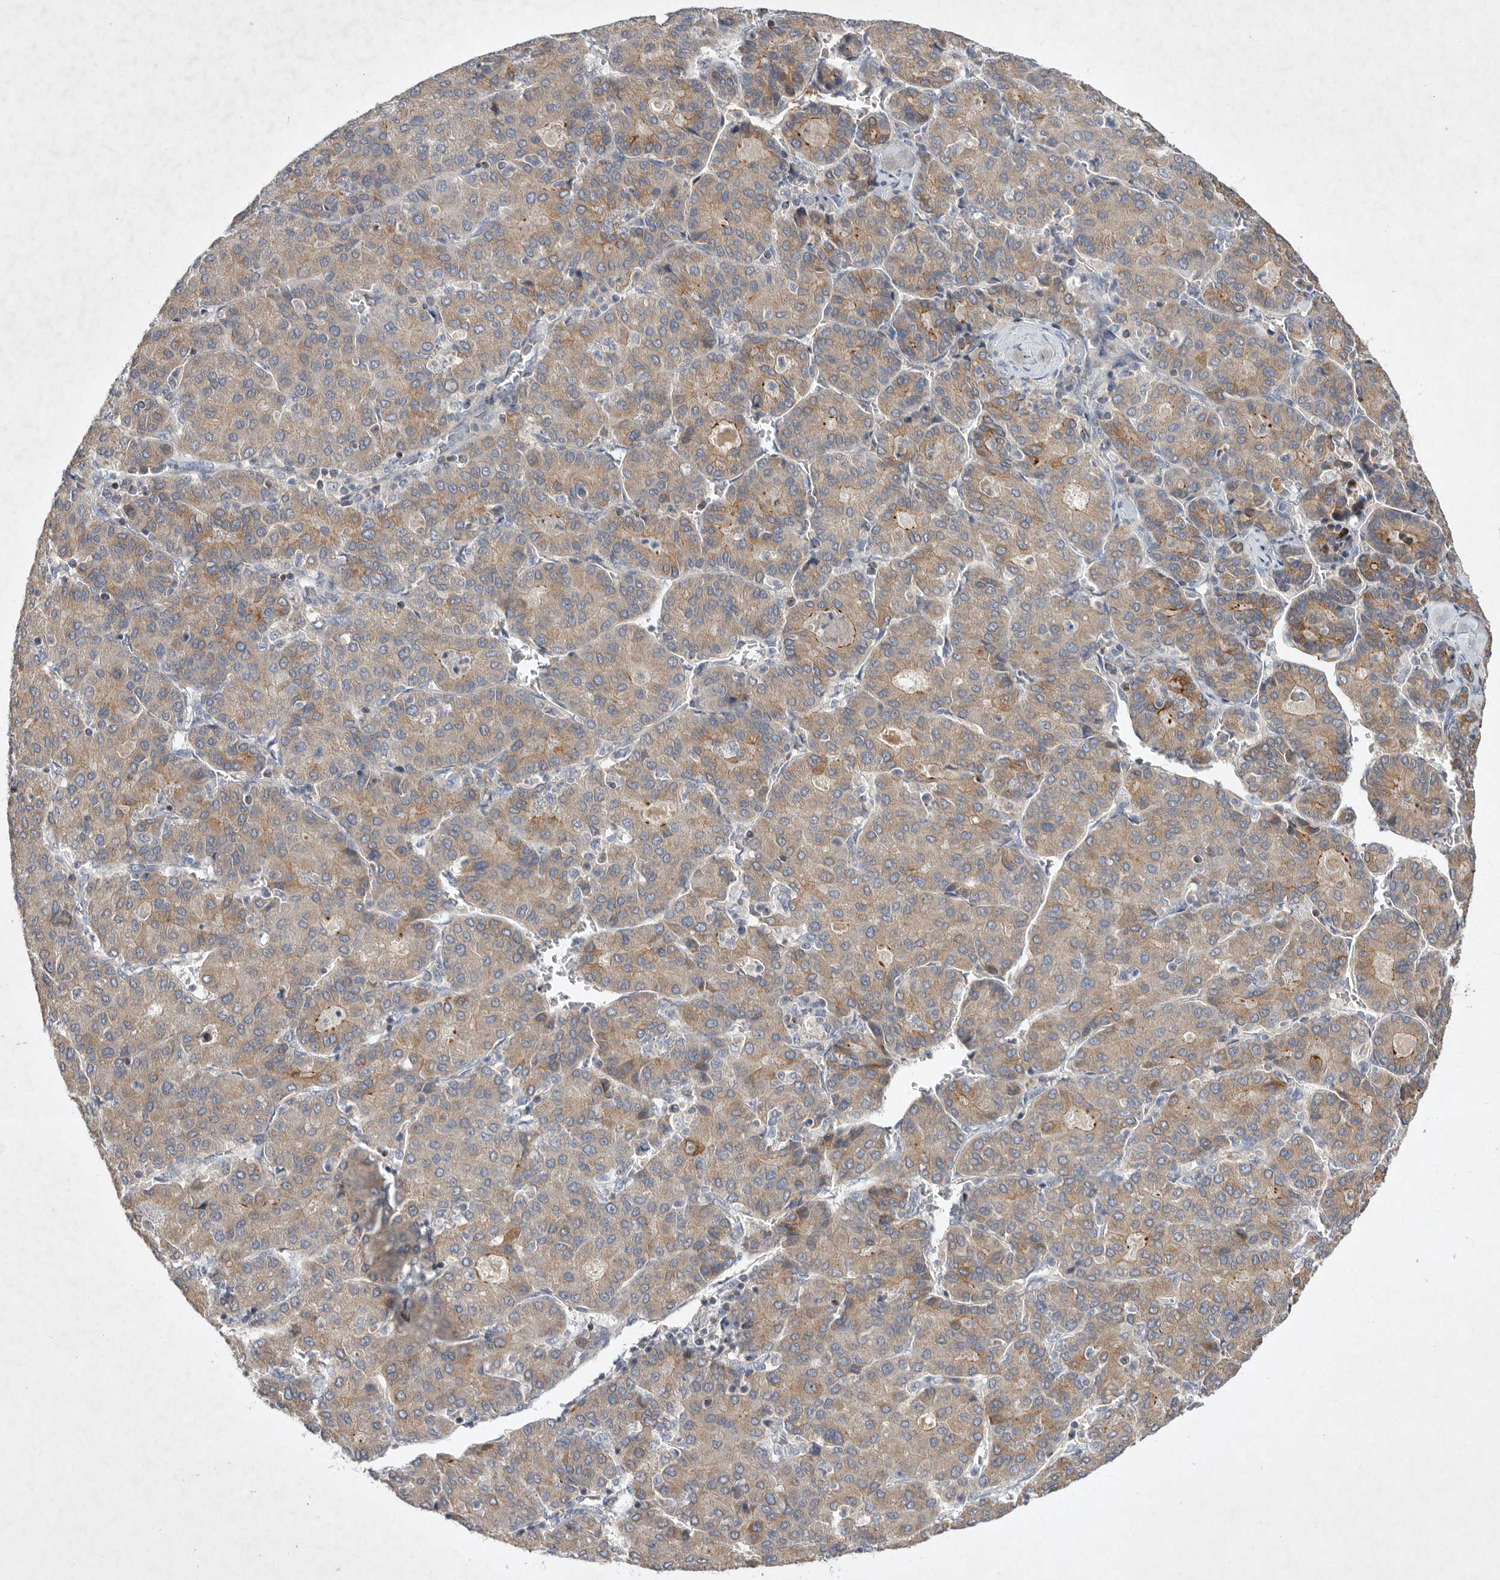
{"staining": {"intensity": "weak", "quantity": ">75%", "location": "cytoplasmic/membranous"}, "tissue": "liver cancer", "cell_type": "Tumor cells", "image_type": "cancer", "snomed": [{"axis": "morphology", "description": "Carcinoma, Hepatocellular, NOS"}, {"axis": "topography", "description": "Liver"}], "caption": "A brown stain highlights weak cytoplasmic/membranous positivity of a protein in liver hepatocellular carcinoma tumor cells. (Stains: DAB in brown, nuclei in blue, Microscopy: brightfield microscopy at high magnification).", "gene": "TNFSF14", "patient": {"sex": "male", "age": 65}}